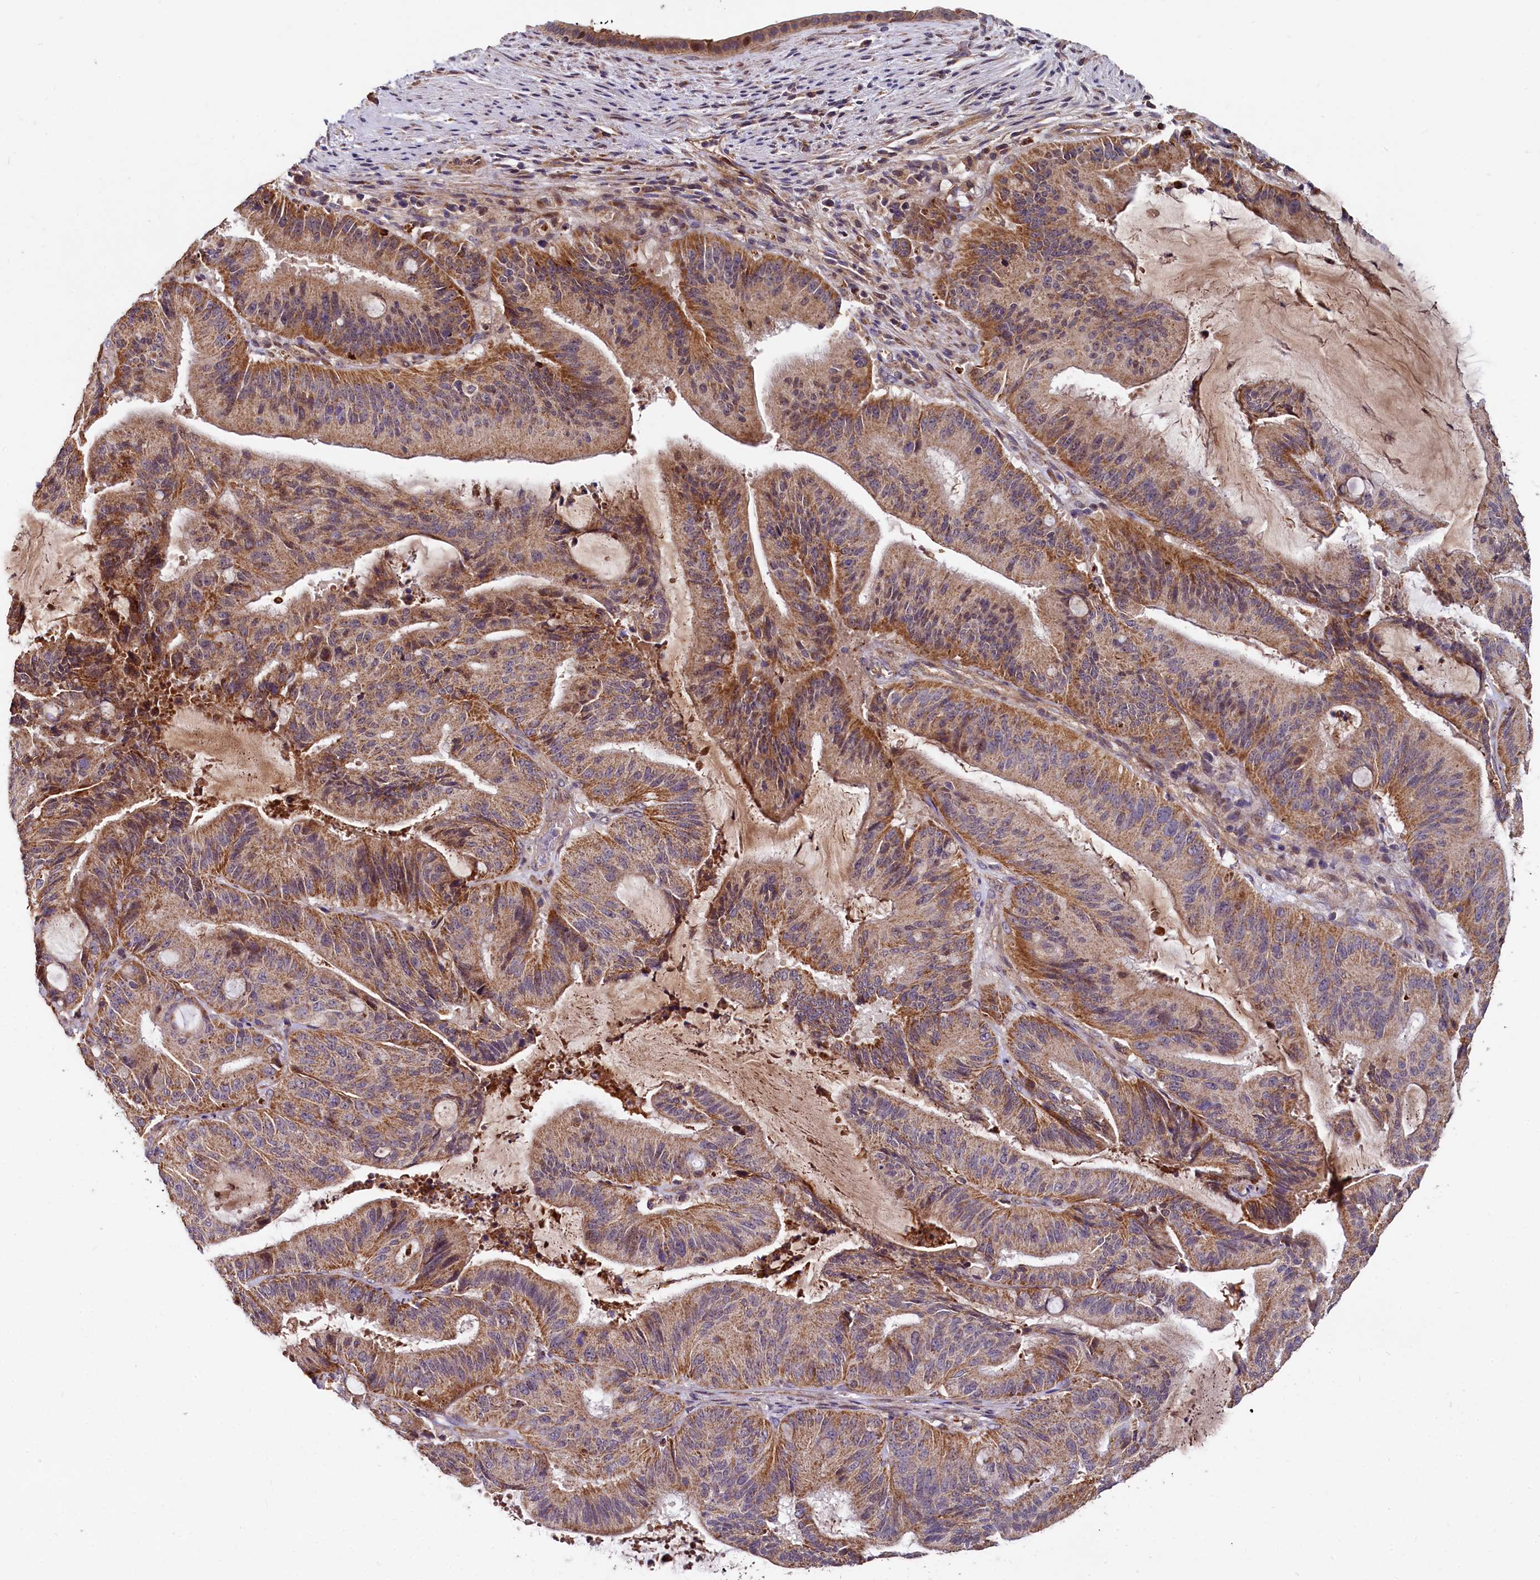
{"staining": {"intensity": "moderate", "quantity": ">75%", "location": "cytoplasmic/membranous"}, "tissue": "liver cancer", "cell_type": "Tumor cells", "image_type": "cancer", "snomed": [{"axis": "morphology", "description": "Normal tissue, NOS"}, {"axis": "morphology", "description": "Cholangiocarcinoma"}, {"axis": "topography", "description": "Liver"}, {"axis": "topography", "description": "Peripheral nerve tissue"}], "caption": "Moderate cytoplasmic/membranous protein staining is seen in about >75% of tumor cells in liver cancer.", "gene": "SPRYD3", "patient": {"sex": "female", "age": 73}}